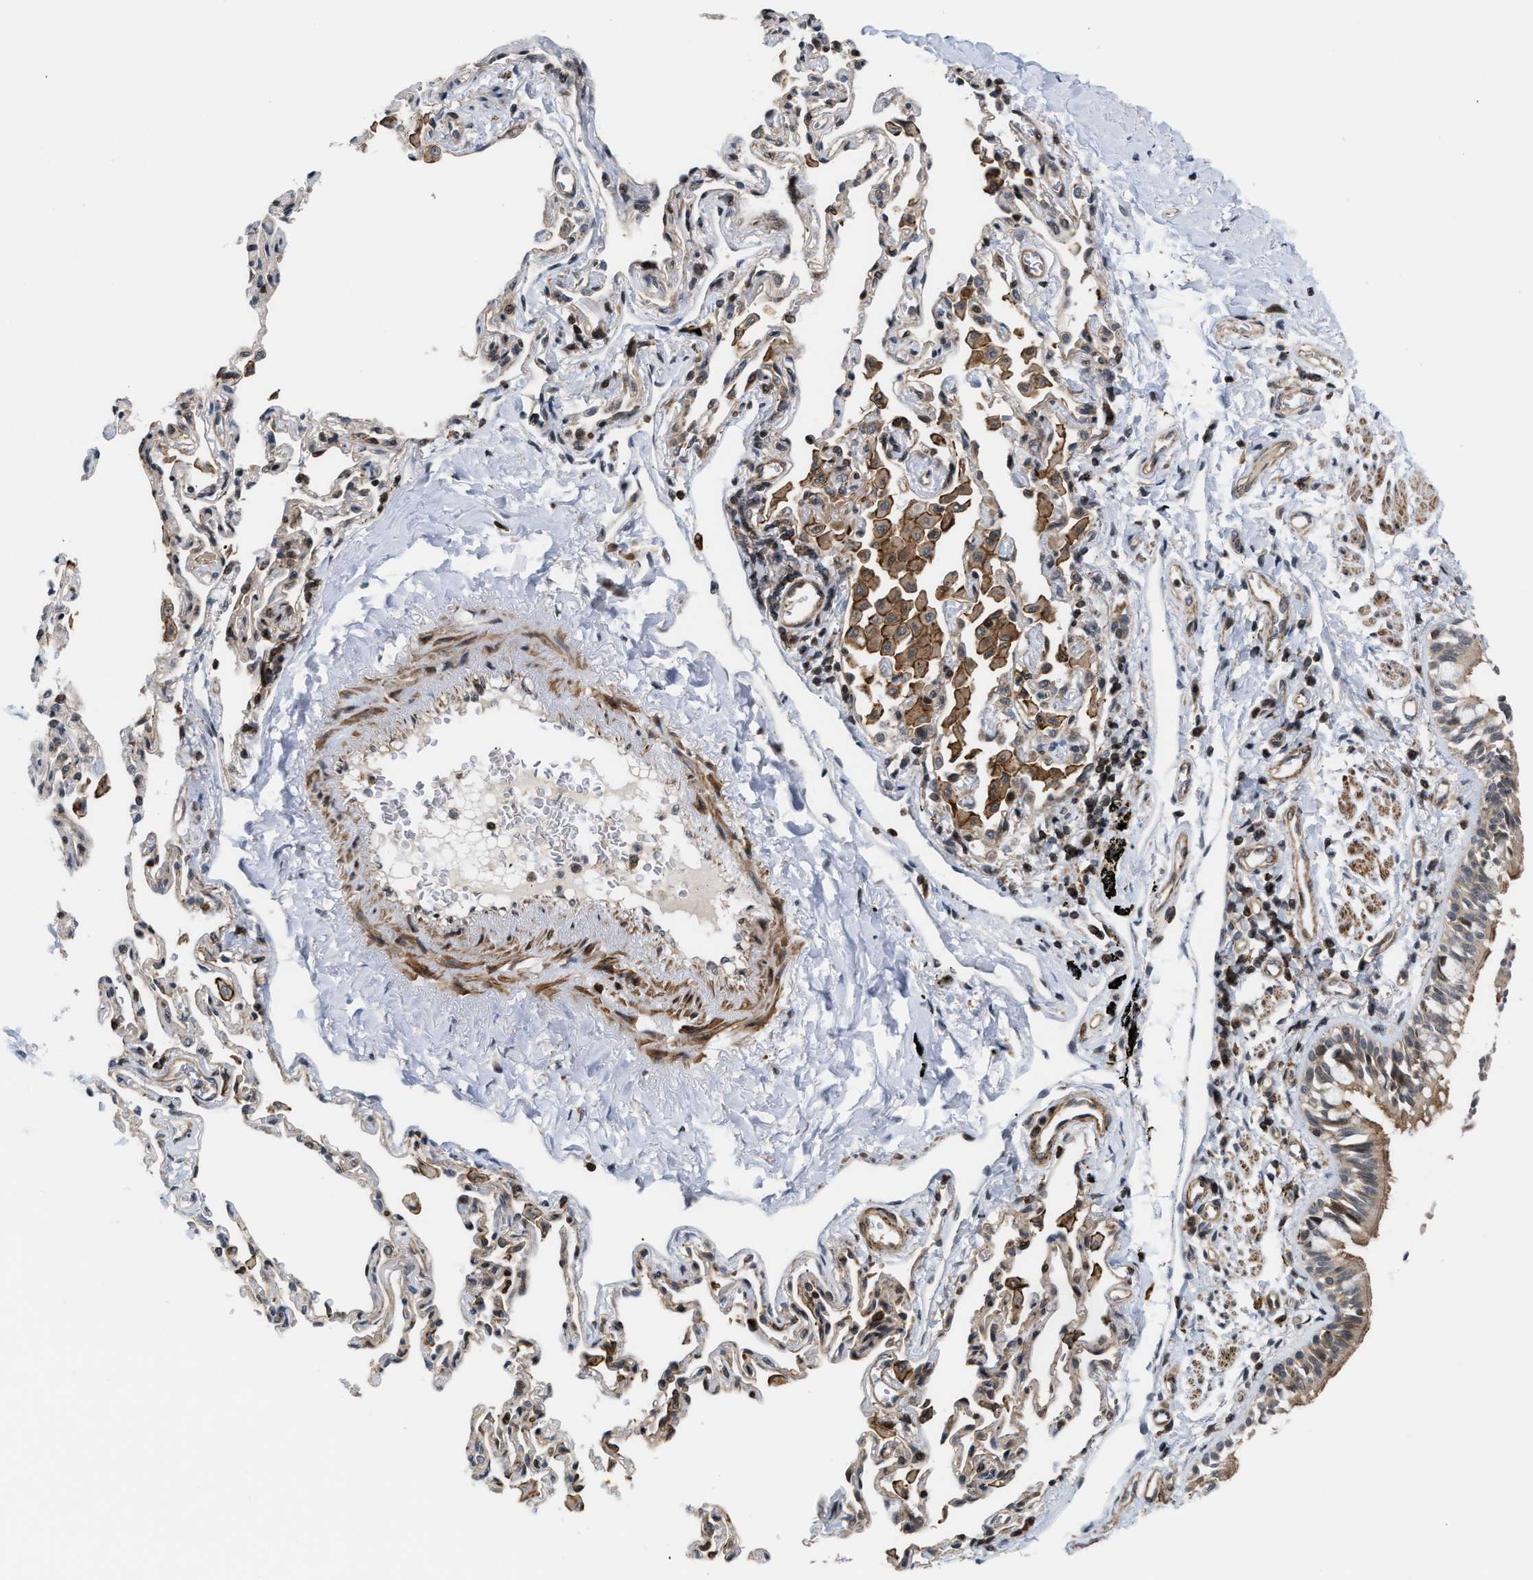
{"staining": {"intensity": "strong", "quantity": "25%-75%", "location": "cytoplasmic/membranous,nuclear"}, "tissue": "bronchus", "cell_type": "Respiratory epithelial cells", "image_type": "normal", "snomed": [{"axis": "morphology", "description": "Normal tissue, NOS"}, {"axis": "topography", "description": "Bronchus"}, {"axis": "topography", "description": "Lung"}], "caption": "Bronchus stained with immunohistochemistry exhibits strong cytoplasmic/membranous,nuclear expression in about 25%-75% of respiratory epithelial cells. (Brightfield microscopy of DAB IHC at high magnification).", "gene": "STAU2", "patient": {"sex": "male", "age": 64}}